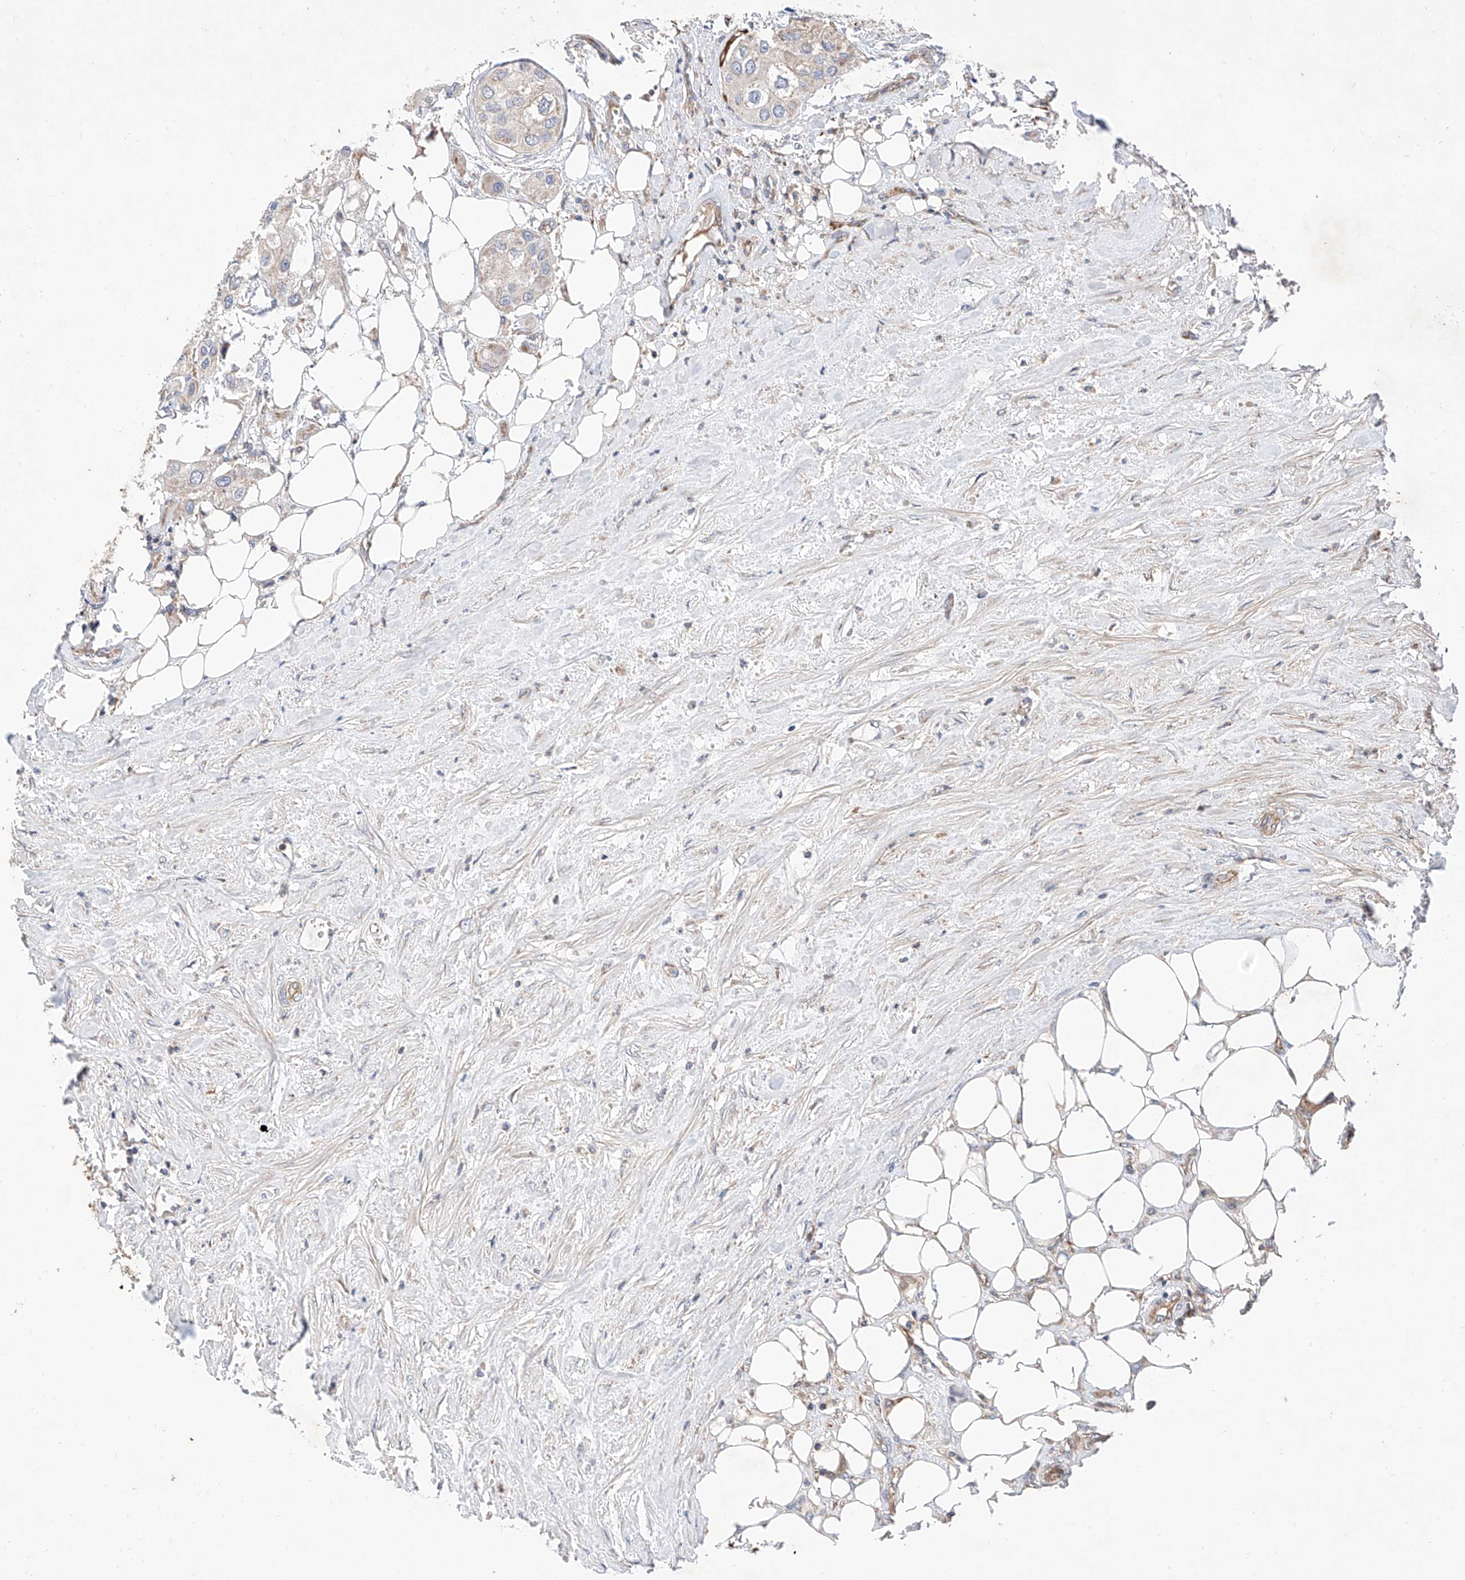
{"staining": {"intensity": "weak", "quantity": "<25%", "location": "cytoplasmic/membranous"}, "tissue": "urothelial cancer", "cell_type": "Tumor cells", "image_type": "cancer", "snomed": [{"axis": "morphology", "description": "Urothelial carcinoma, High grade"}, {"axis": "topography", "description": "Urinary bladder"}], "caption": "Tumor cells are negative for brown protein staining in urothelial cancer. (Stains: DAB IHC with hematoxylin counter stain, Microscopy: brightfield microscopy at high magnification).", "gene": "NR1D1", "patient": {"sex": "male", "age": 64}}